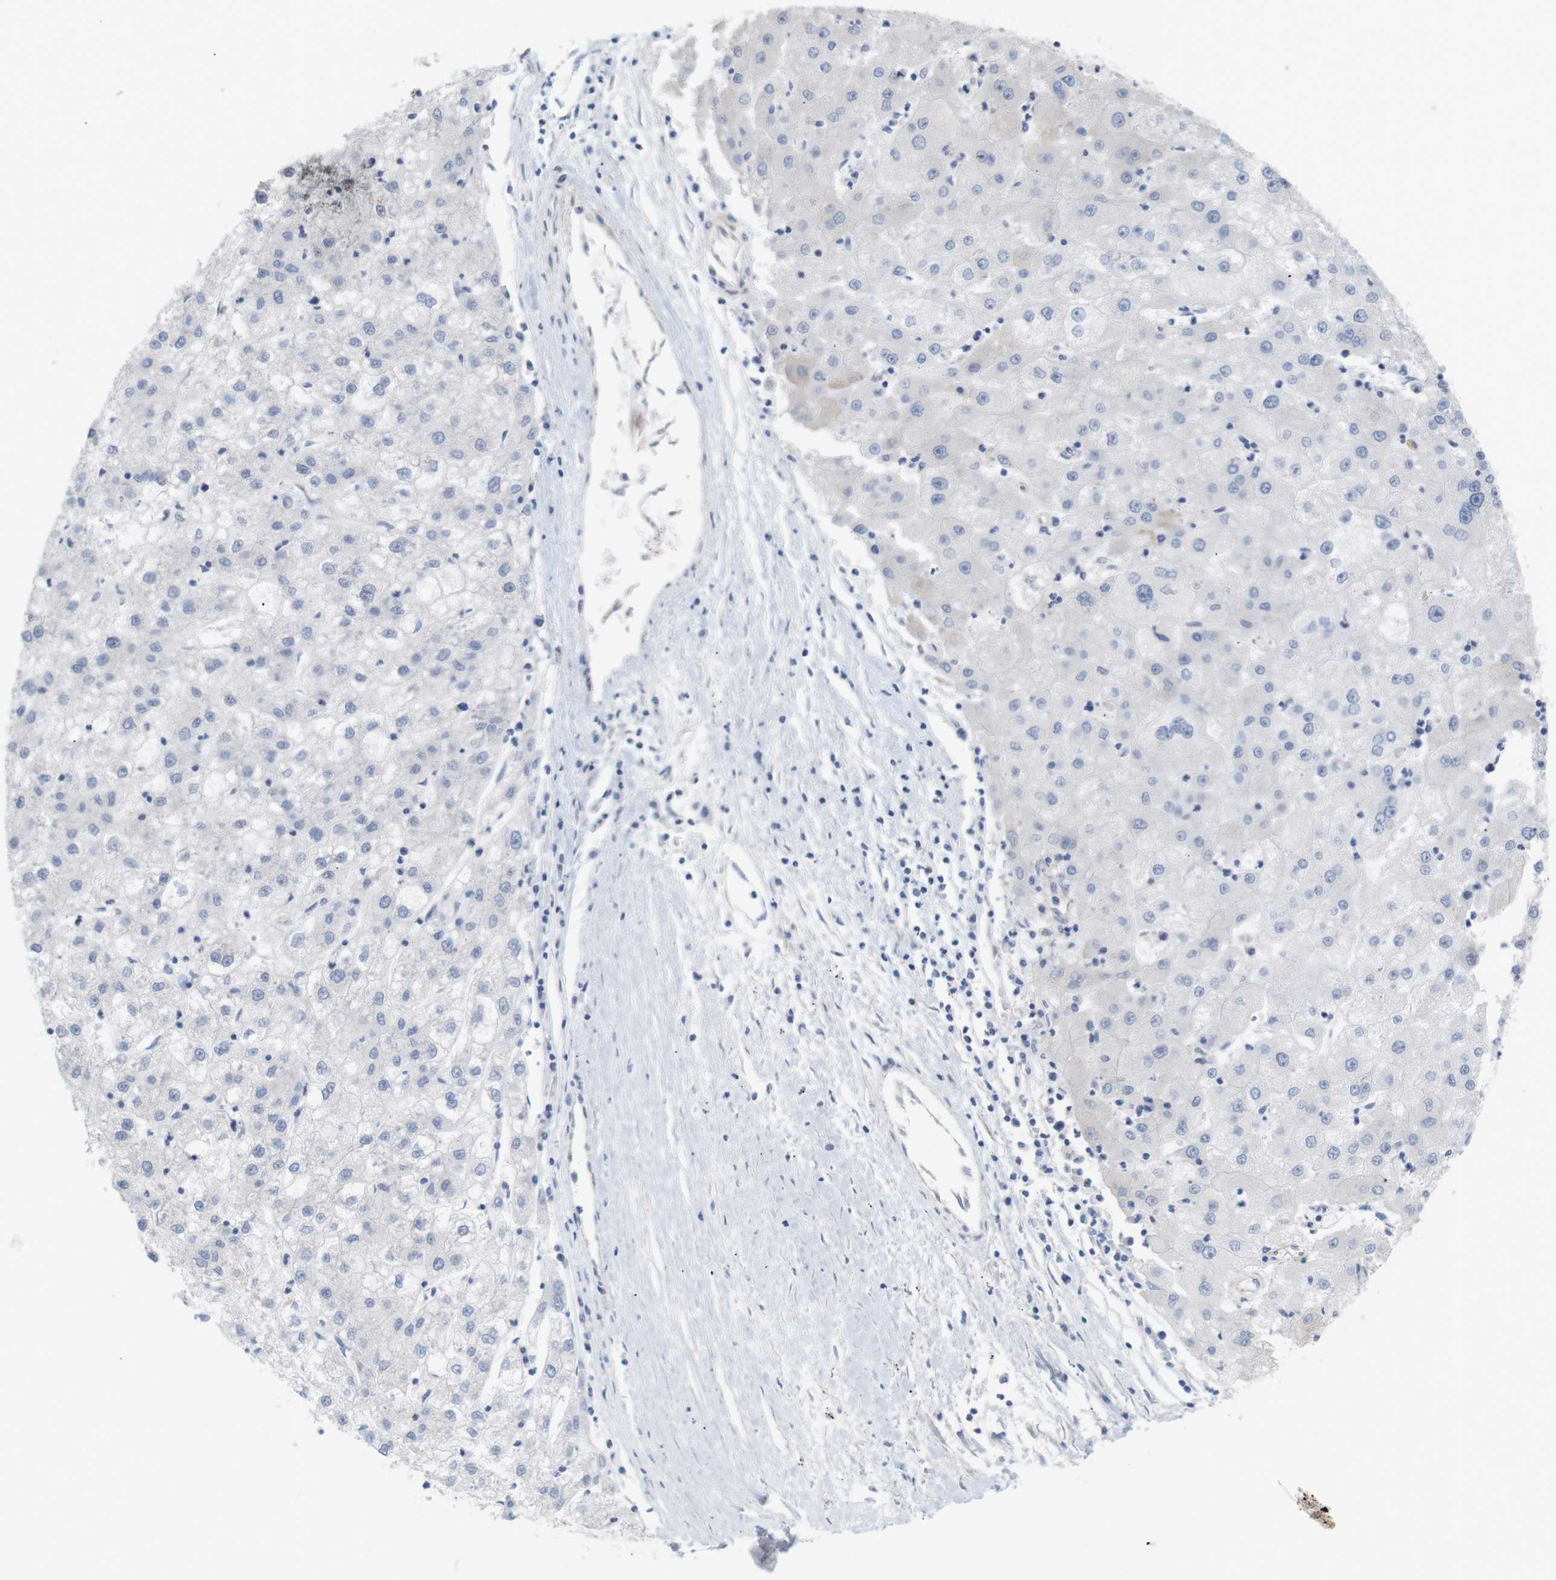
{"staining": {"intensity": "negative", "quantity": "none", "location": "none"}, "tissue": "liver cancer", "cell_type": "Tumor cells", "image_type": "cancer", "snomed": [{"axis": "morphology", "description": "Carcinoma, Hepatocellular, NOS"}, {"axis": "topography", "description": "Liver"}], "caption": "The photomicrograph shows no significant staining in tumor cells of liver hepatocellular carcinoma. The staining is performed using DAB (3,3'-diaminobenzidine) brown chromogen with nuclei counter-stained in using hematoxylin.", "gene": "ITPR1", "patient": {"sex": "male", "age": 72}}